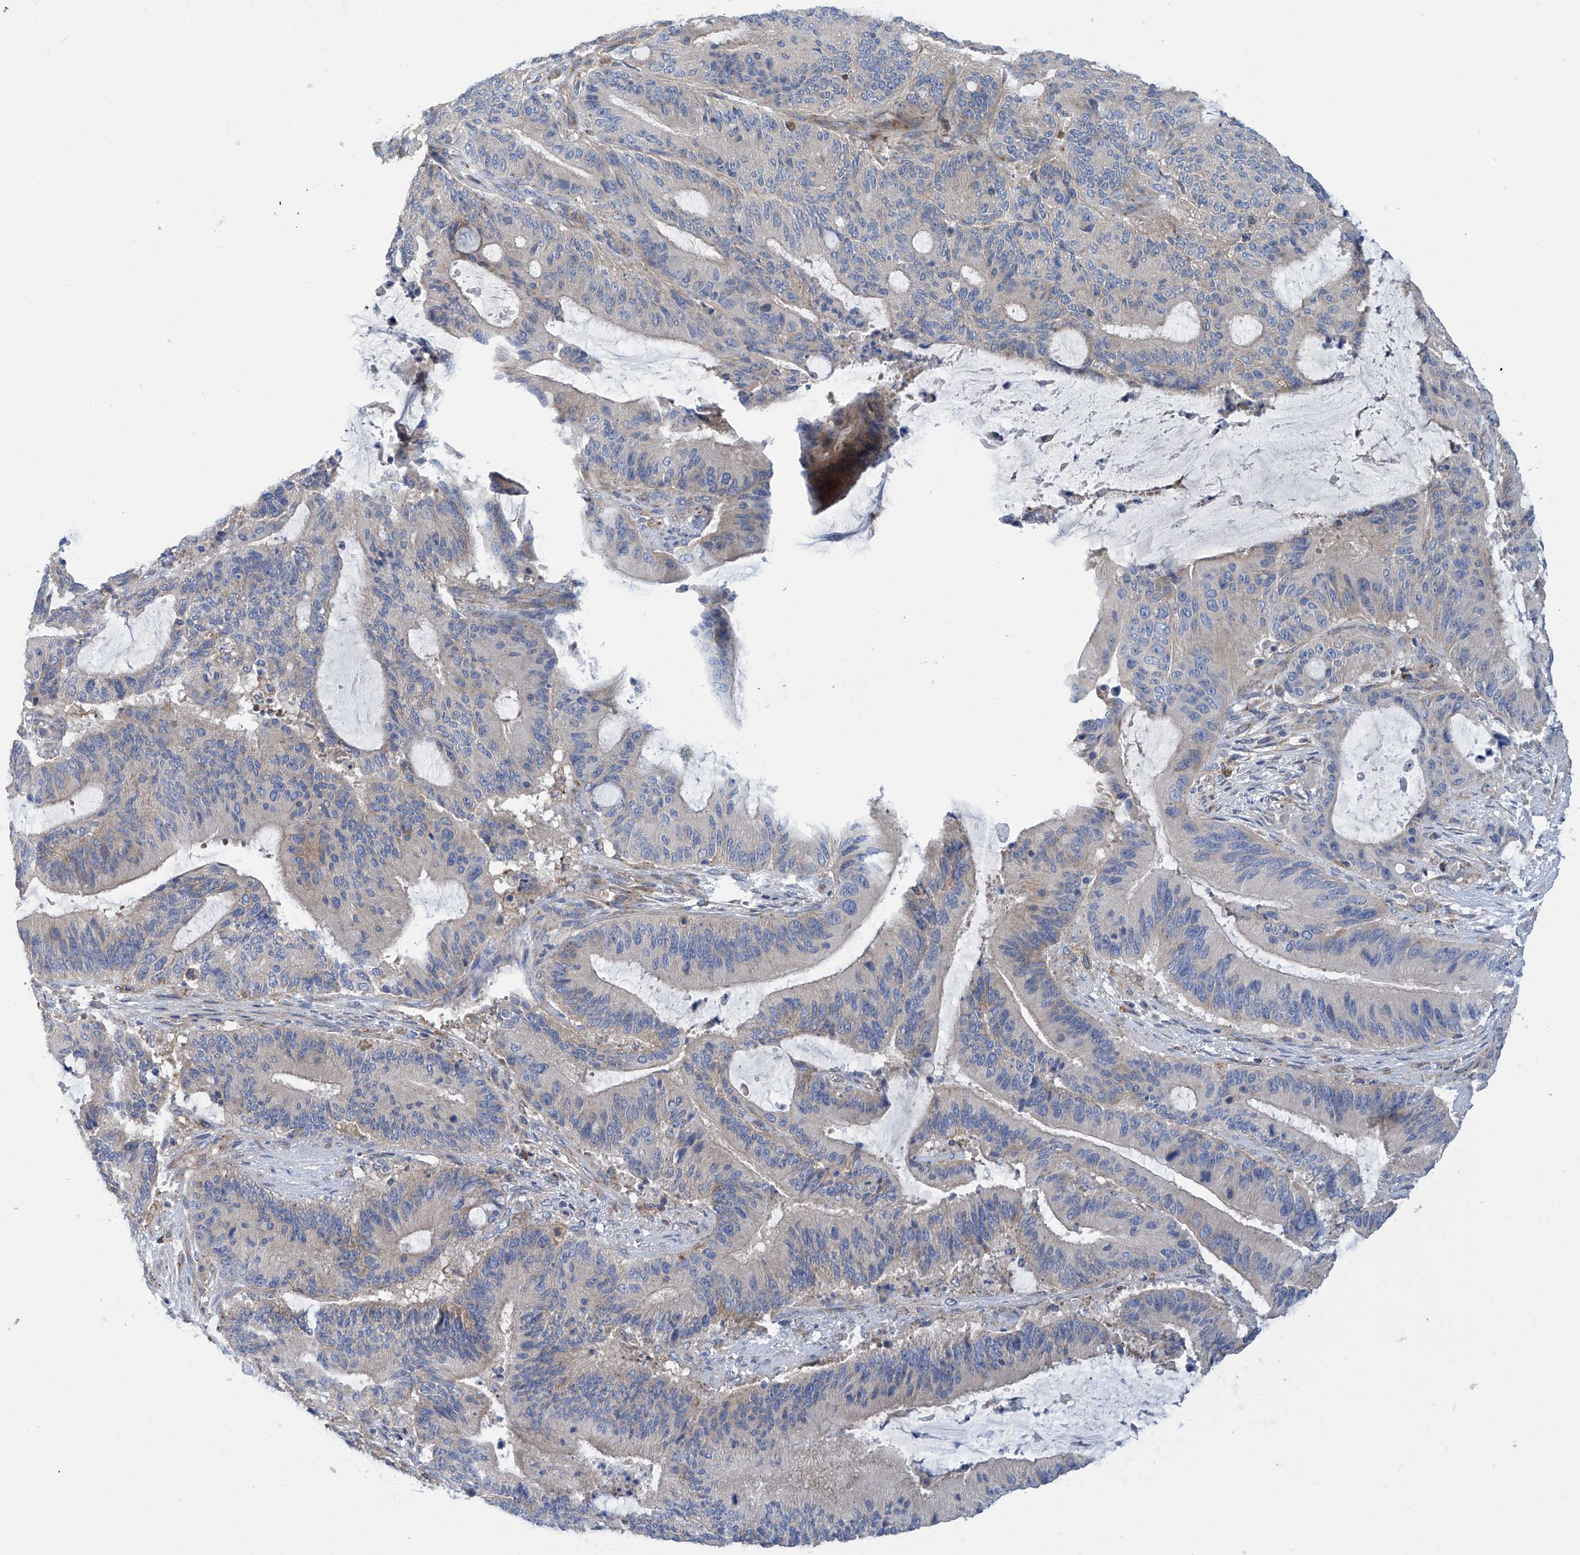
{"staining": {"intensity": "weak", "quantity": "<25%", "location": "cytoplasmic/membranous"}, "tissue": "liver cancer", "cell_type": "Tumor cells", "image_type": "cancer", "snomed": [{"axis": "morphology", "description": "Normal tissue, NOS"}, {"axis": "morphology", "description": "Cholangiocarcinoma"}, {"axis": "topography", "description": "Liver"}, {"axis": "topography", "description": "Peripheral nerve tissue"}], "caption": "Immunohistochemical staining of cholangiocarcinoma (liver) reveals no significant expression in tumor cells. The staining was performed using DAB (3,3'-diaminobenzidine) to visualize the protein expression in brown, while the nuclei were stained in blue with hematoxylin (Magnification: 20x).", "gene": "P2RX7", "patient": {"sex": "female", "age": 73}}